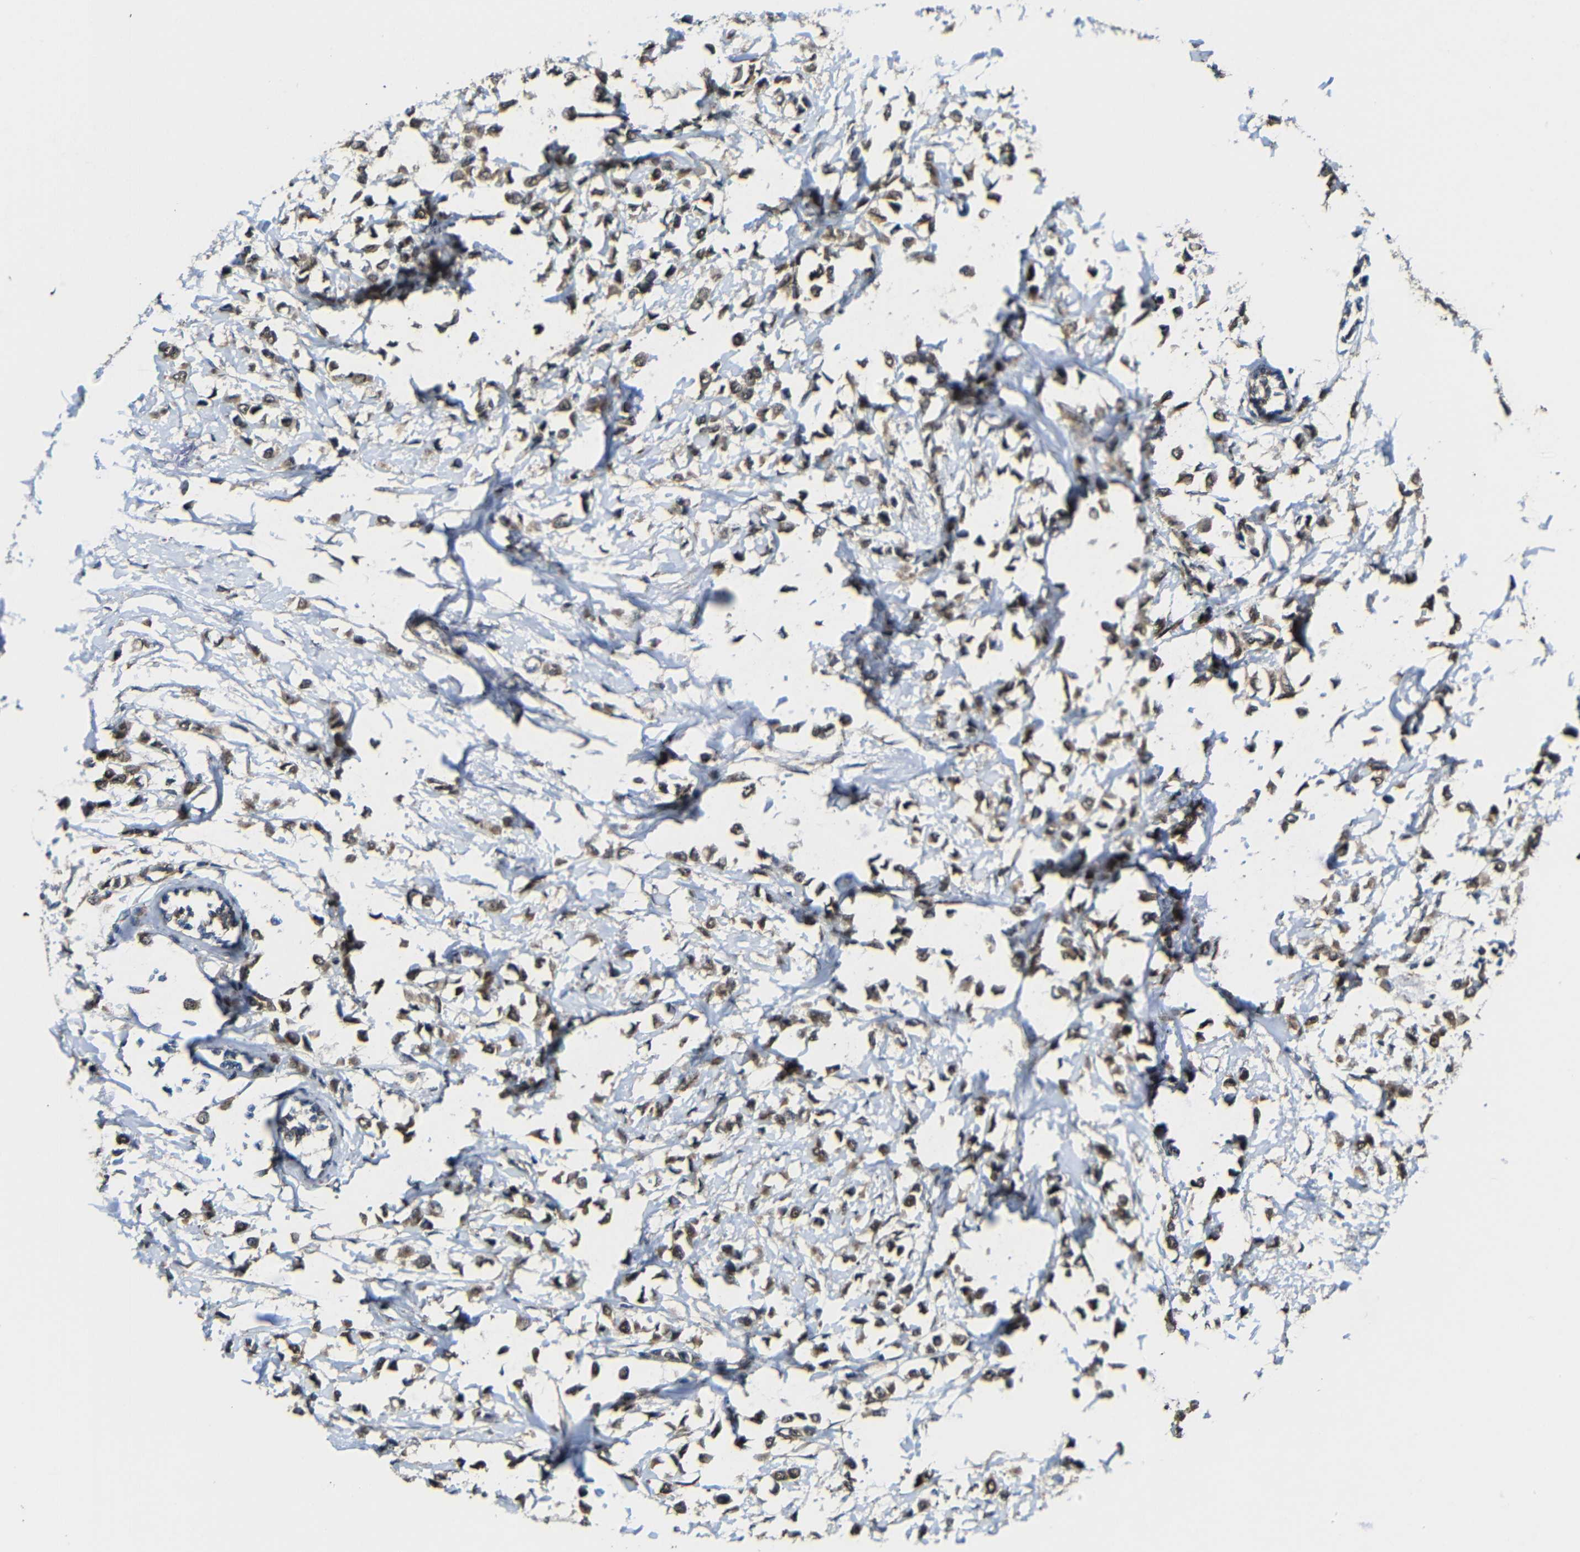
{"staining": {"intensity": "moderate", "quantity": ">75%", "location": "cytoplasmic/membranous"}, "tissue": "breast cancer", "cell_type": "Tumor cells", "image_type": "cancer", "snomed": [{"axis": "morphology", "description": "Lobular carcinoma"}, {"axis": "topography", "description": "Breast"}], "caption": "IHC staining of breast cancer (lobular carcinoma), which demonstrates medium levels of moderate cytoplasmic/membranous expression in approximately >75% of tumor cells indicating moderate cytoplasmic/membranous protein positivity. The staining was performed using DAB (3,3'-diaminobenzidine) (brown) for protein detection and nuclei were counterstained in hematoxylin (blue).", "gene": "FAM172A", "patient": {"sex": "female", "age": 51}}